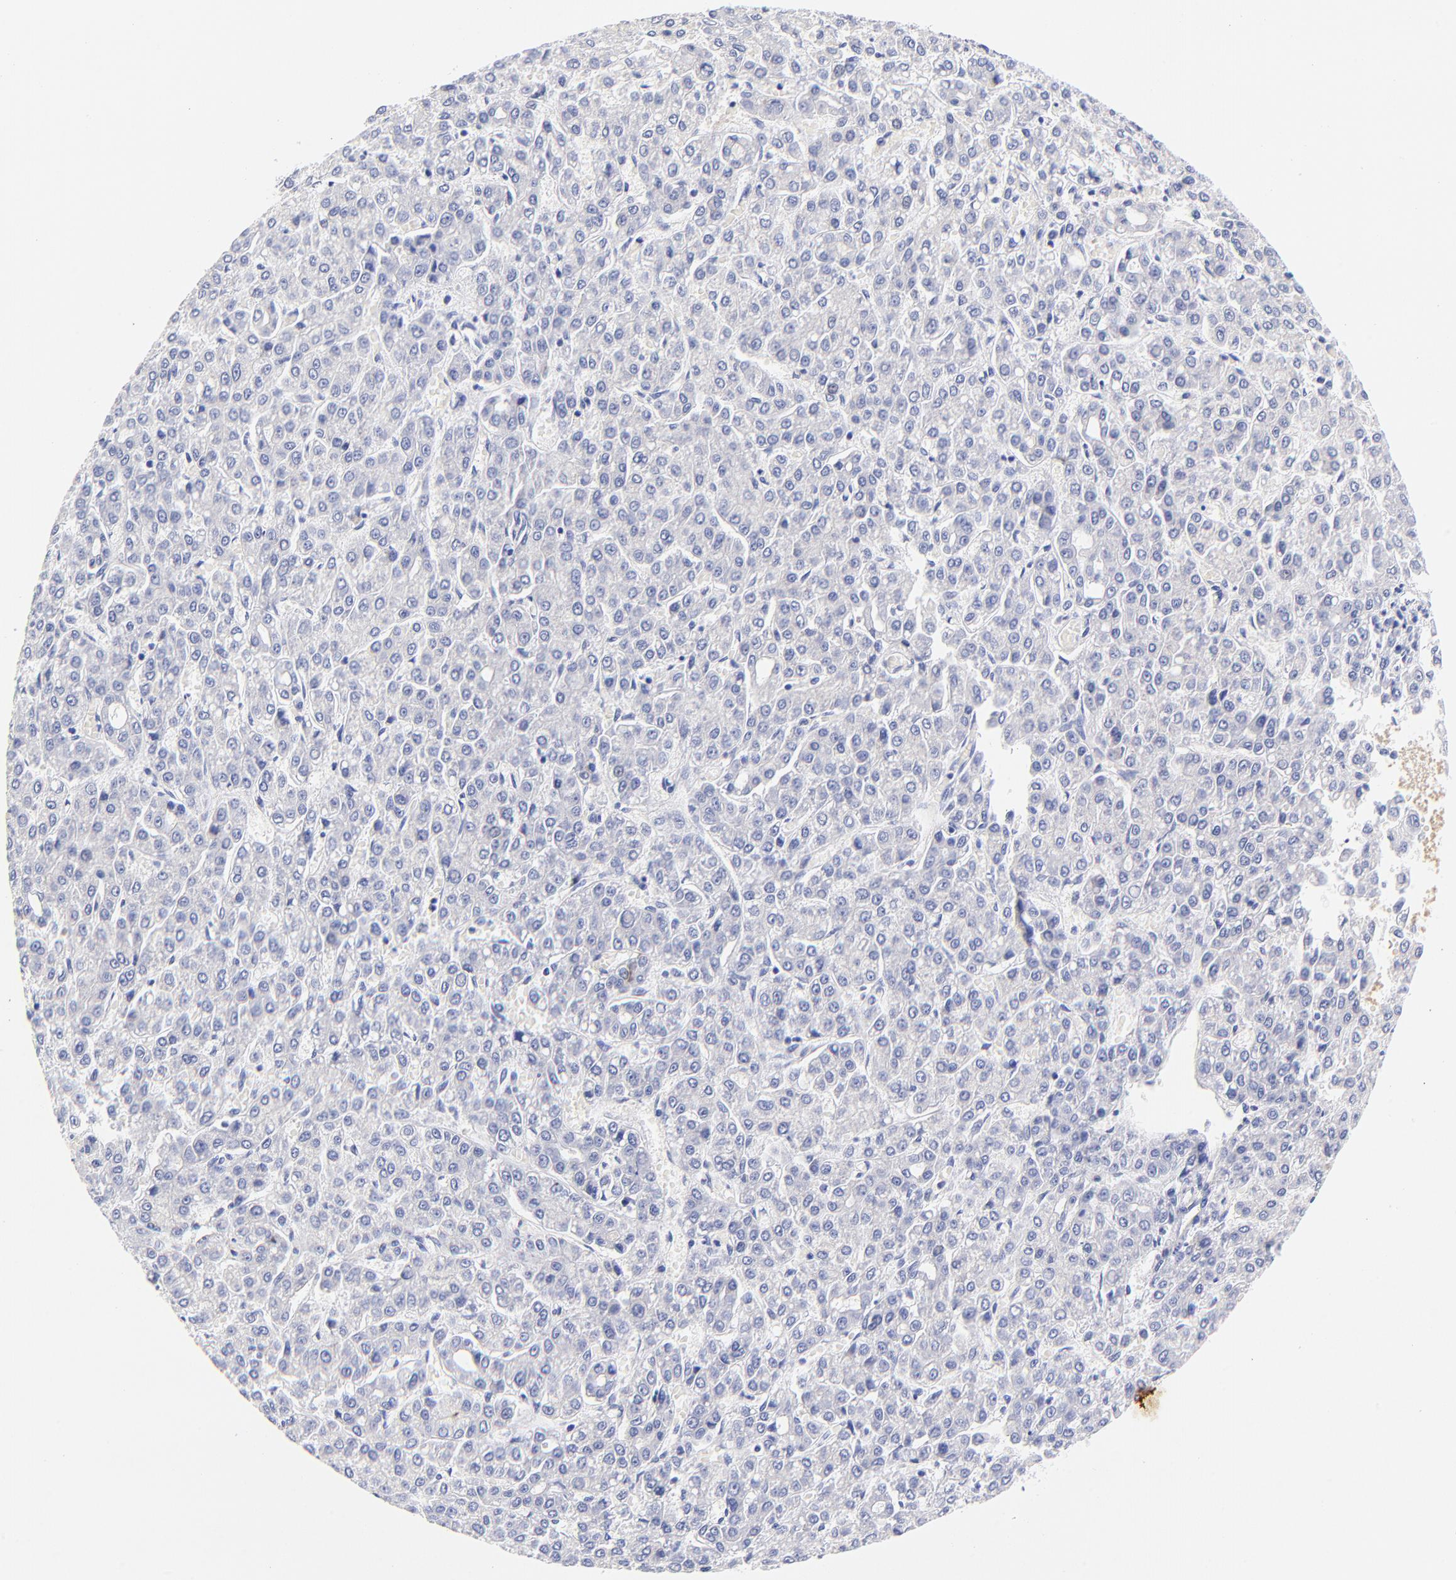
{"staining": {"intensity": "negative", "quantity": "none", "location": "none"}, "tissue": "liver cancer", "cell_type": "Tumor cells", "image_type": "cancer", "snomed": [{"axis": "morphology", "description": "Carcinoma, Hepatocellular, NOS"}, {"axis": "topography", "description": "Liver"}], "caption": "Immunohistochemistry micrograph of neoplastic tissue: human liver cancer (hepatocellular carcinoma) stained with DAB demonstrates no significant protein expression in tumor cells. (DAB (3,3'-diaminobenzidine) immunohistochemistry (IHC) with hematoxylin counter stain).", "gene": "HORMAD2", "patient": {"sex": "male", "age": 69}}